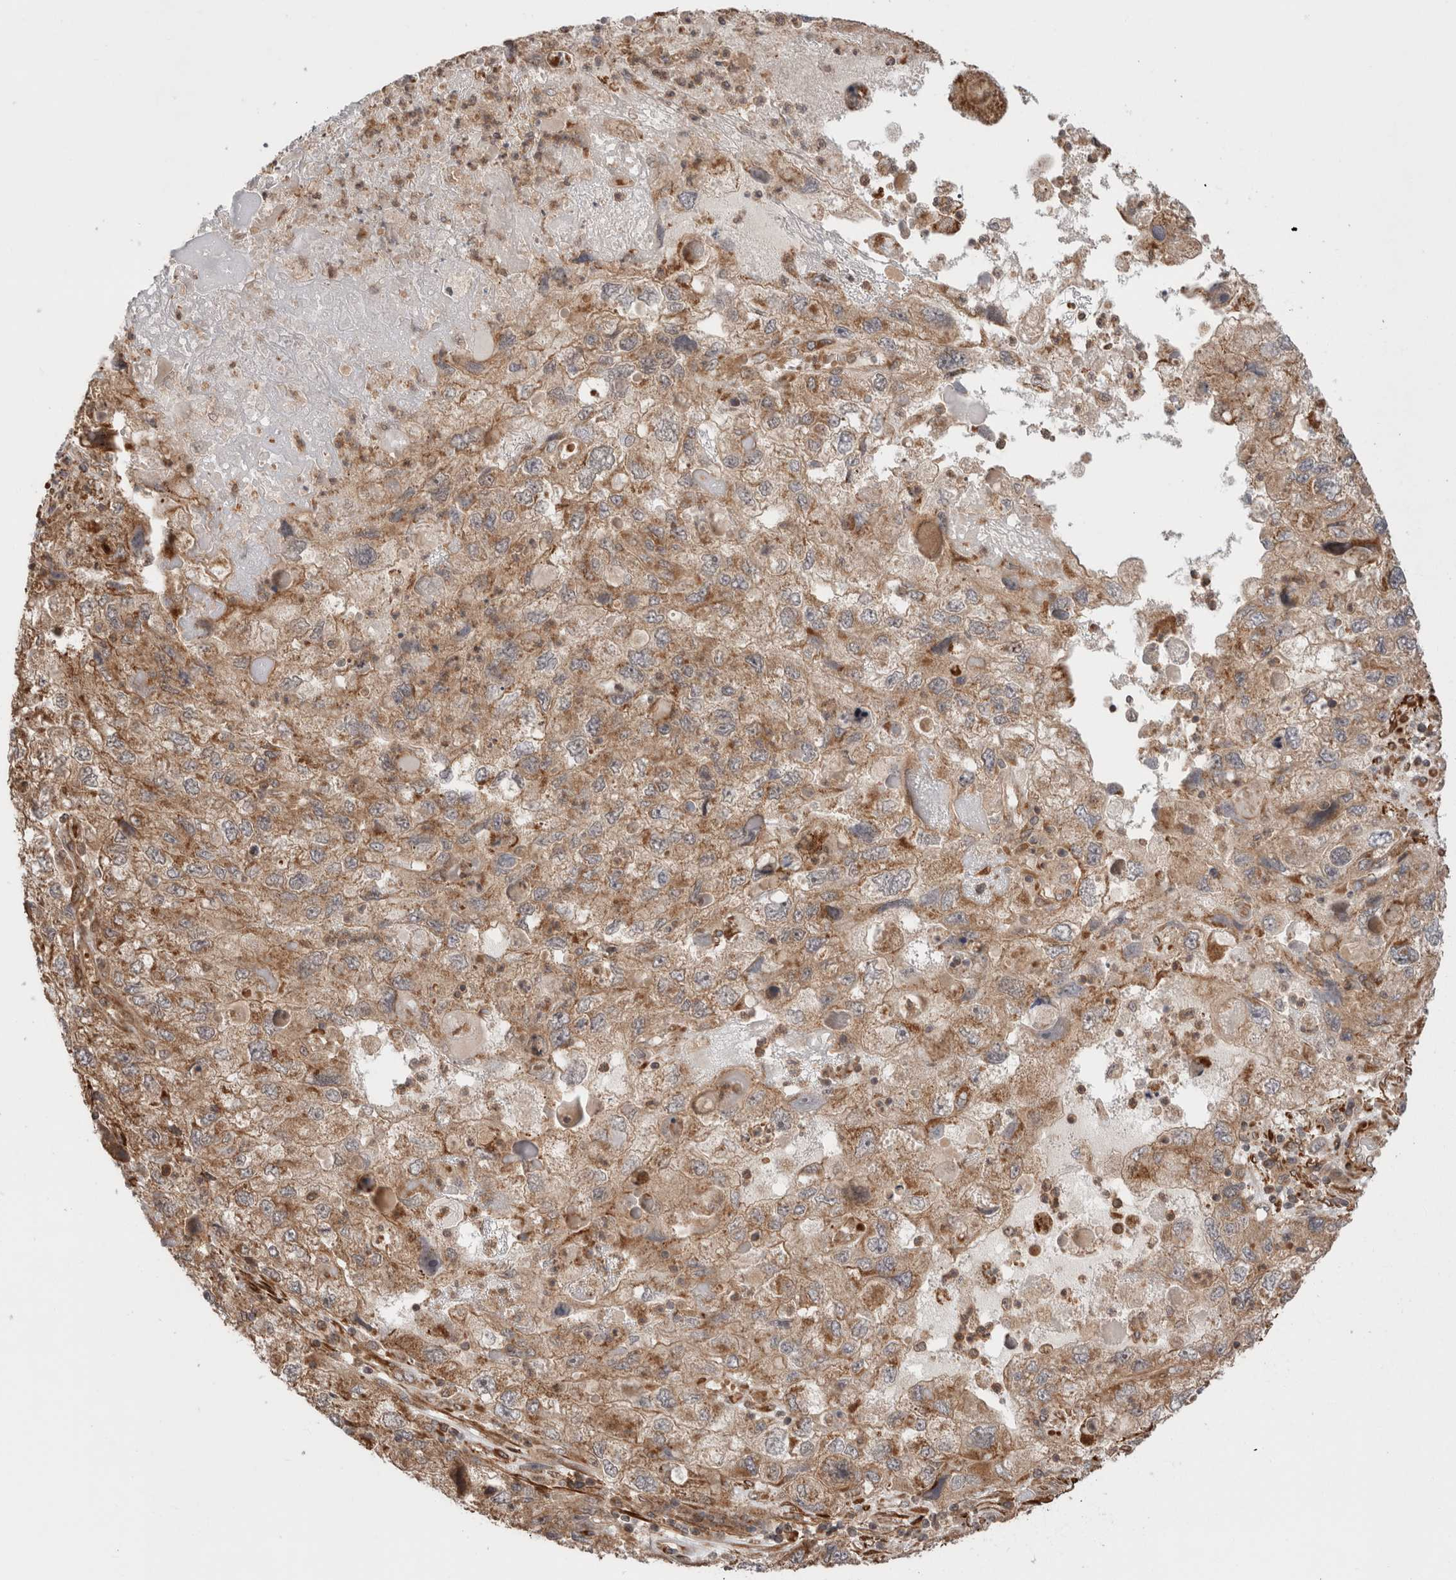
{"staining": {"intensity": "moderate", "quantity": ">75%", "location": "cytoplasmic/membranous"}, "tissue": "endometrial cancer", "cell_type": "Tumor cells", "image_type": "cancer", "snomed": [{"axis": "morphology", "description": "Adenocarcinoma, NOS"}, {"axis": "topography", "description": "Endometrium"}], "caption": "Protein staining demonstrates moderate cytoplasmic/membranous expression in about >75% of tumor cells in adenocarcinoma (endometrial).", "gene": "ZNF649", "patient": {"sex": "female", "age": 49}}